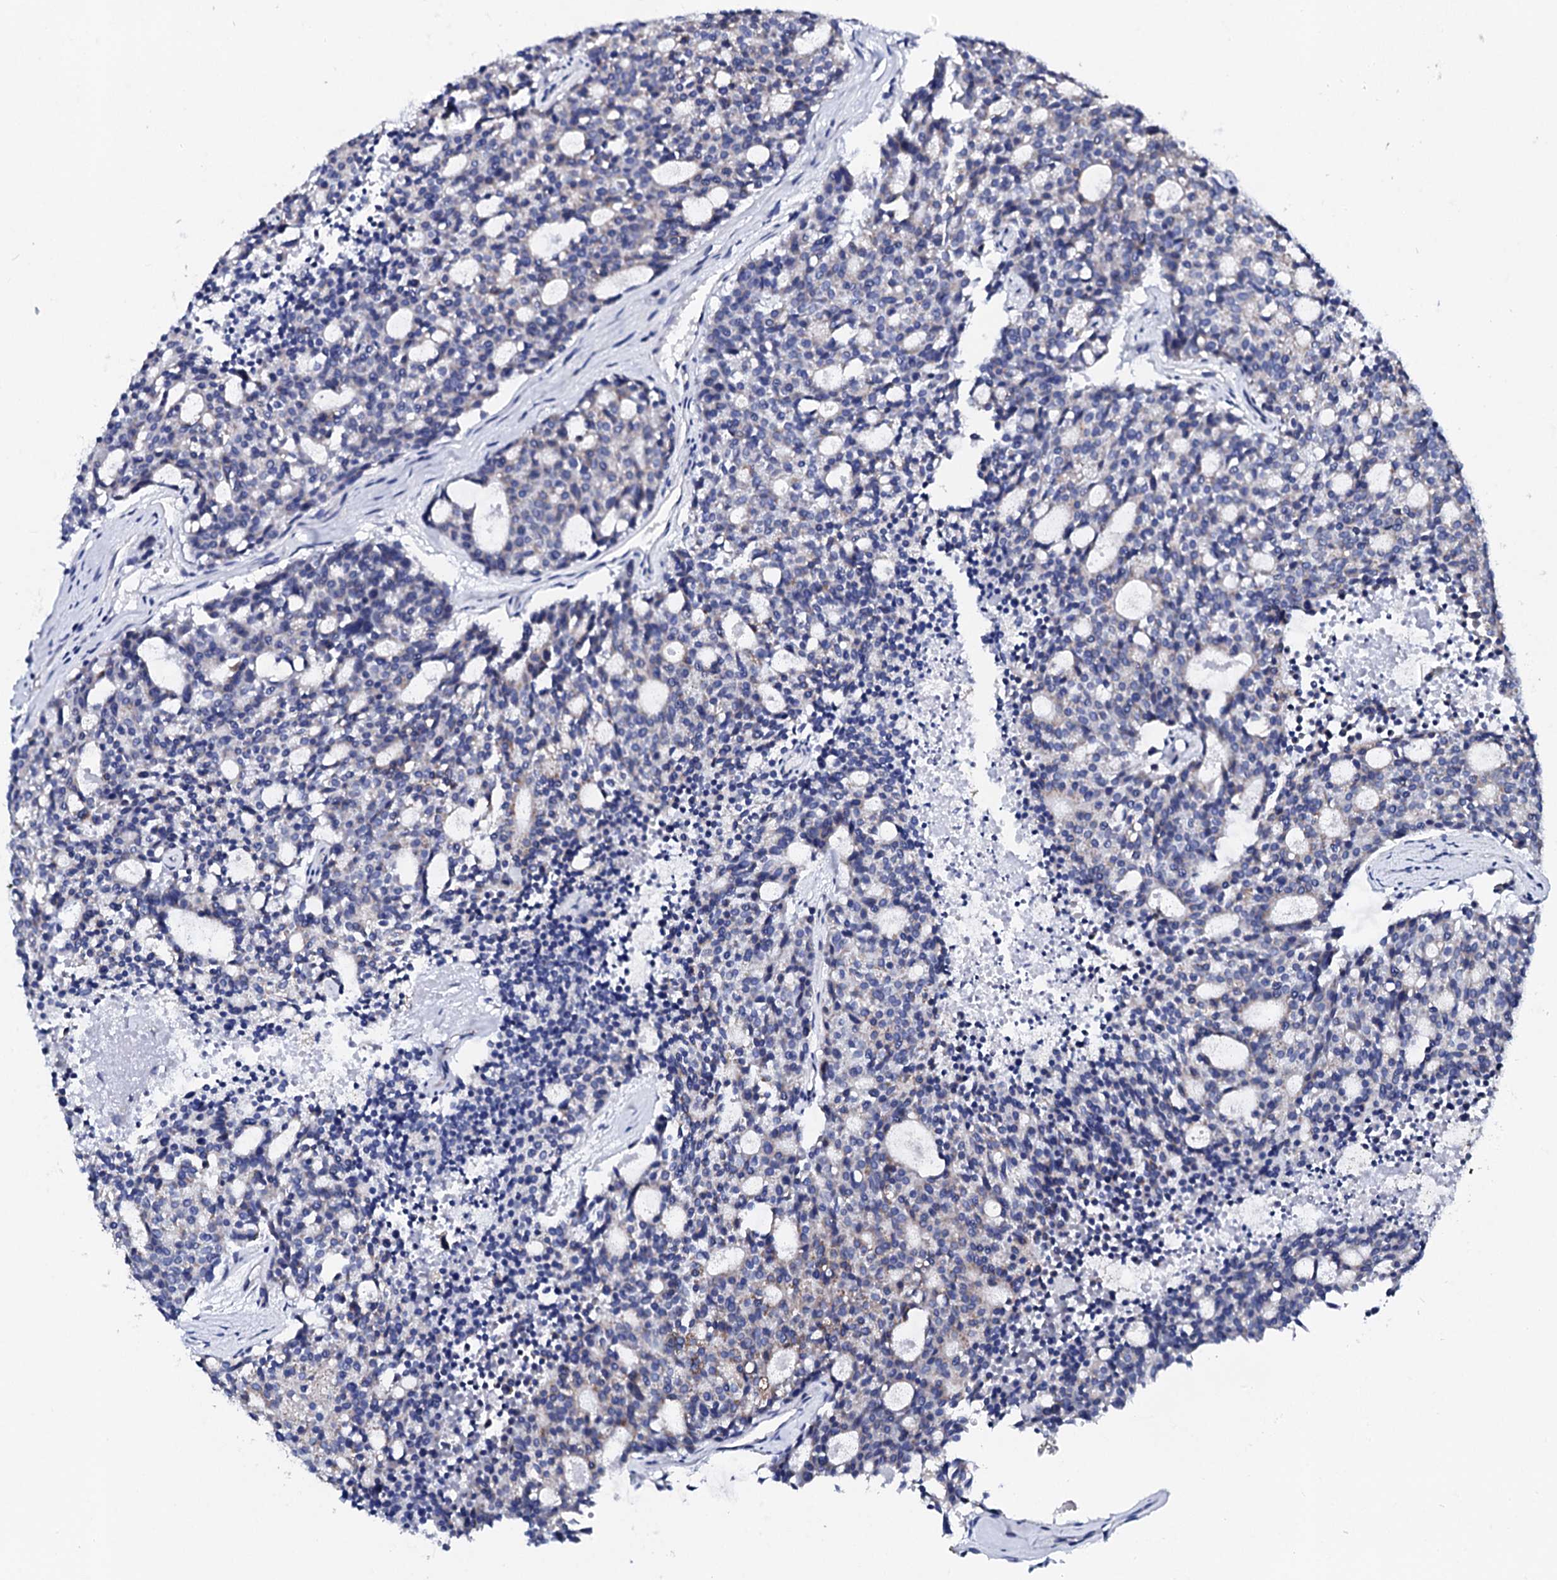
{"staining": {"intensity": "negative", "quantity": "none", "location": "none"}, "tissue": "carcinoid", "cell_type": "Tumor cells", "image_type": "cancer", "snomed": [{"axis": "morphology", "description": "Carcinoid, malignant, NOS"}, {"axis": "topography", "description": "Pancreas"}], "caption": "Tumor cells are negative for brown protein staining in carcinoid (malignant).", "gene": "KLHL32", "patient": {"sex": "female", "age": 54}}